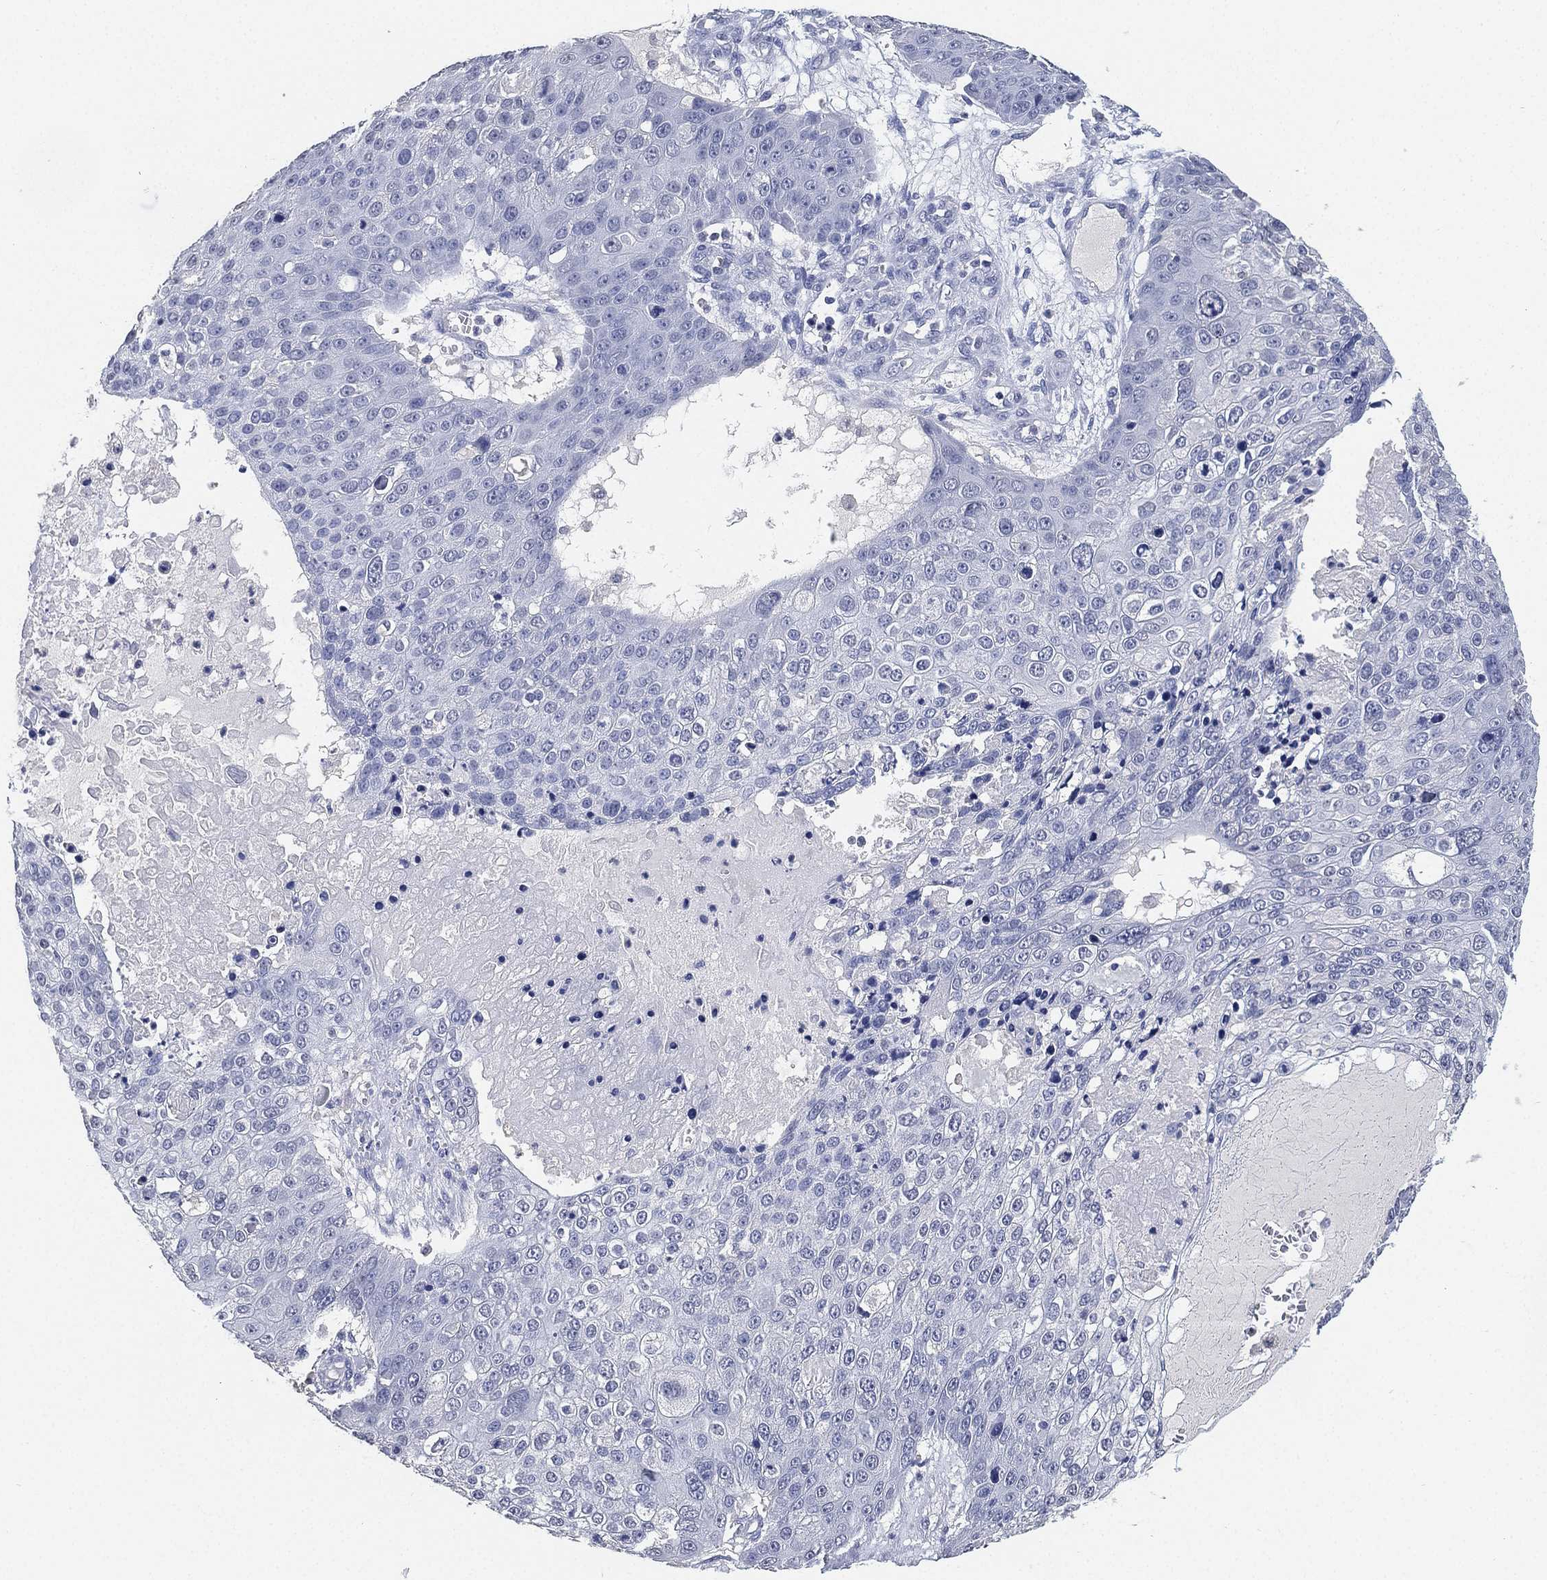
{"staining": {"intensity": "negative", "quantity": "none", "location": "none"}, "tissue": "skin cancer", "cell_type": "Tumor cells", "image_type": "cancer", "snomed": [{"axis": "morphology", "description": "Squamous cell carcinoma, NOS"}, {"axis": "topography", "description": "Skin"}], "caption": "Tumor cells are negative for protein expression in human skin cancer (squamous cell carcinoma).", "gene": "IYD", "patient": {"sex": "male", "age": 71}}